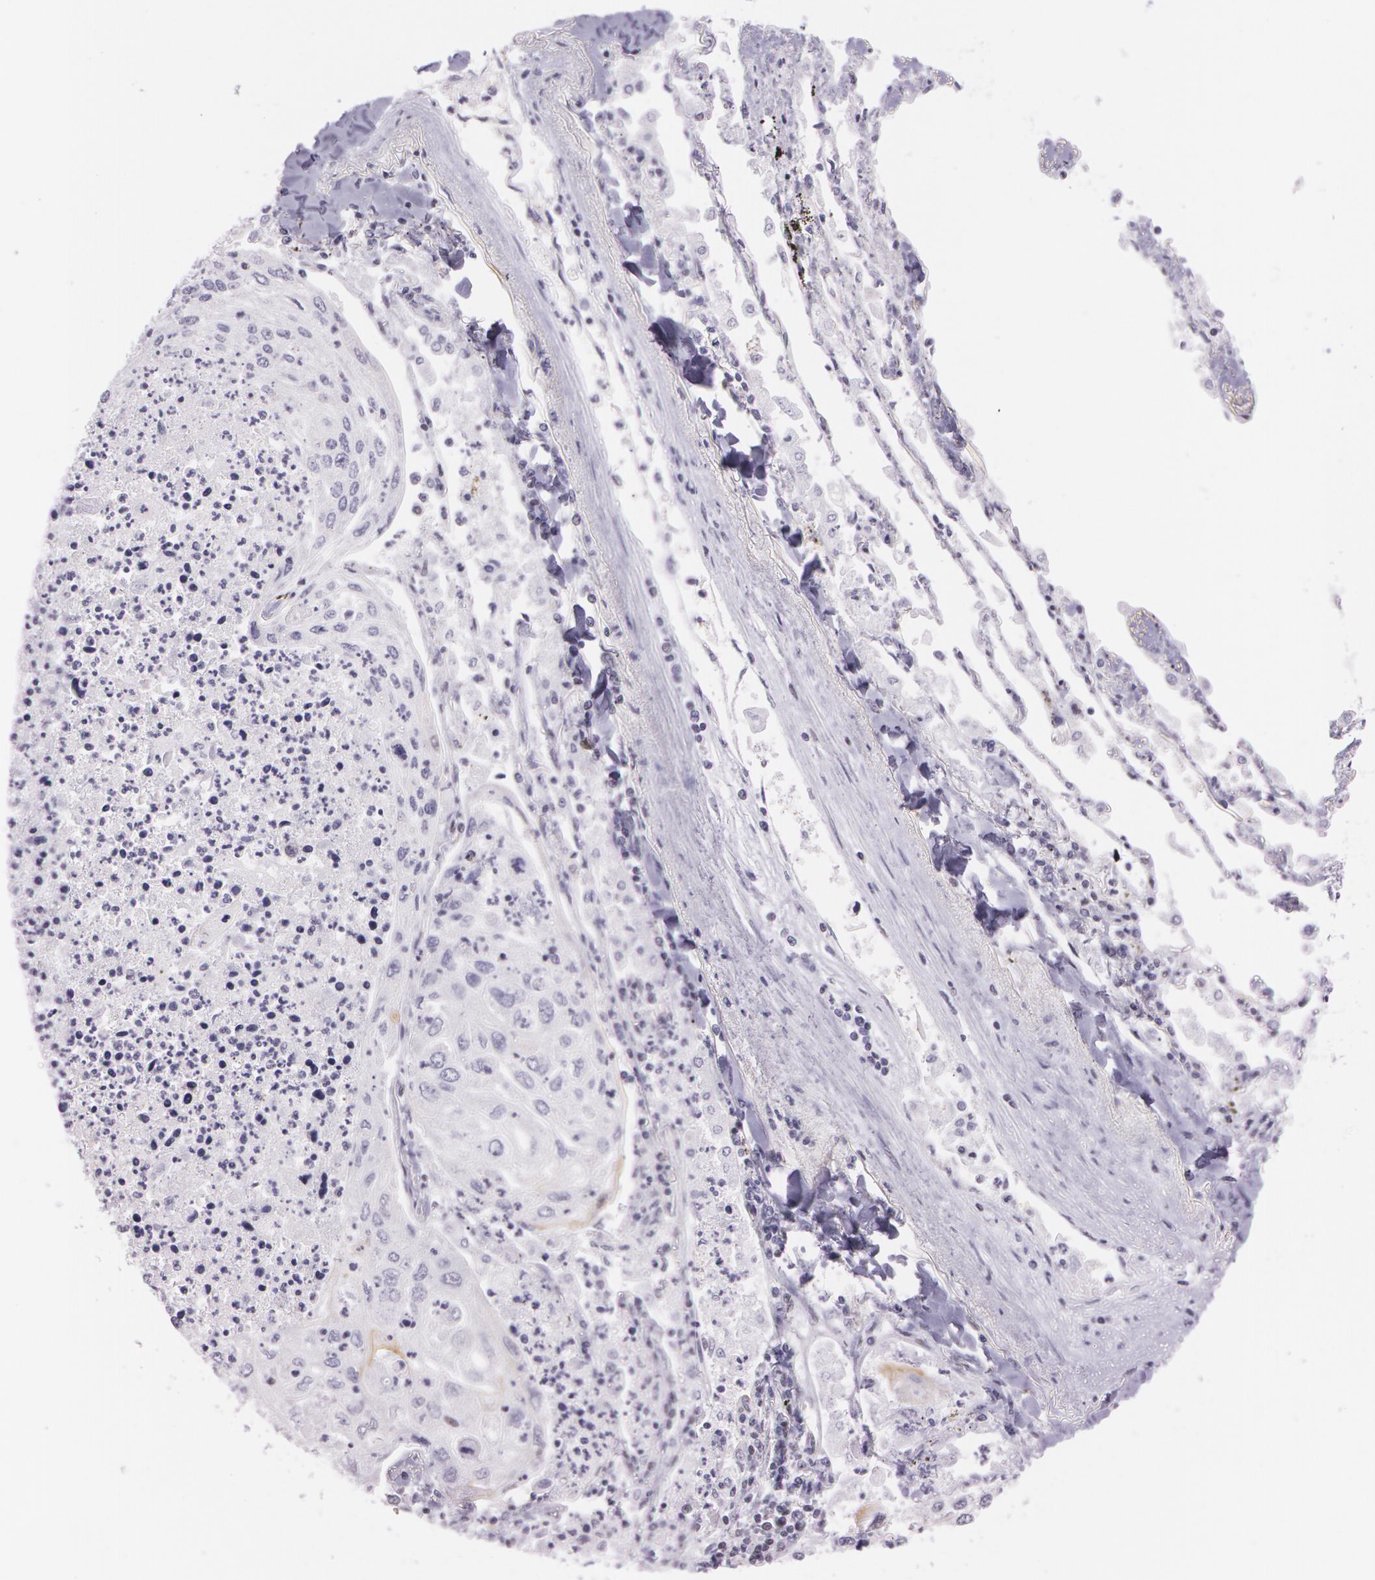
{"staining": {"intensity": "negative", "quantity": "none", "location": "none"}, "tissue": "lung cancer", "cell_type": "Tumor cells", "image_type": "cancer", "snomed": [{"axis": "morphology", "description": "Squamous cell carcinoma, NOS"}, {"axis": "topography", "description": "Lung"}], "caption": "There is no significant positivity in tumor cells of lung cancer. Brightfield microscopy of IHC stained with DAB (3,3'-diaminobenzidine) (brown) and hematoxylin (blue), captured at high magnification.", "gene": "NBN", "patient": {"sex": "male", "age": 75}}